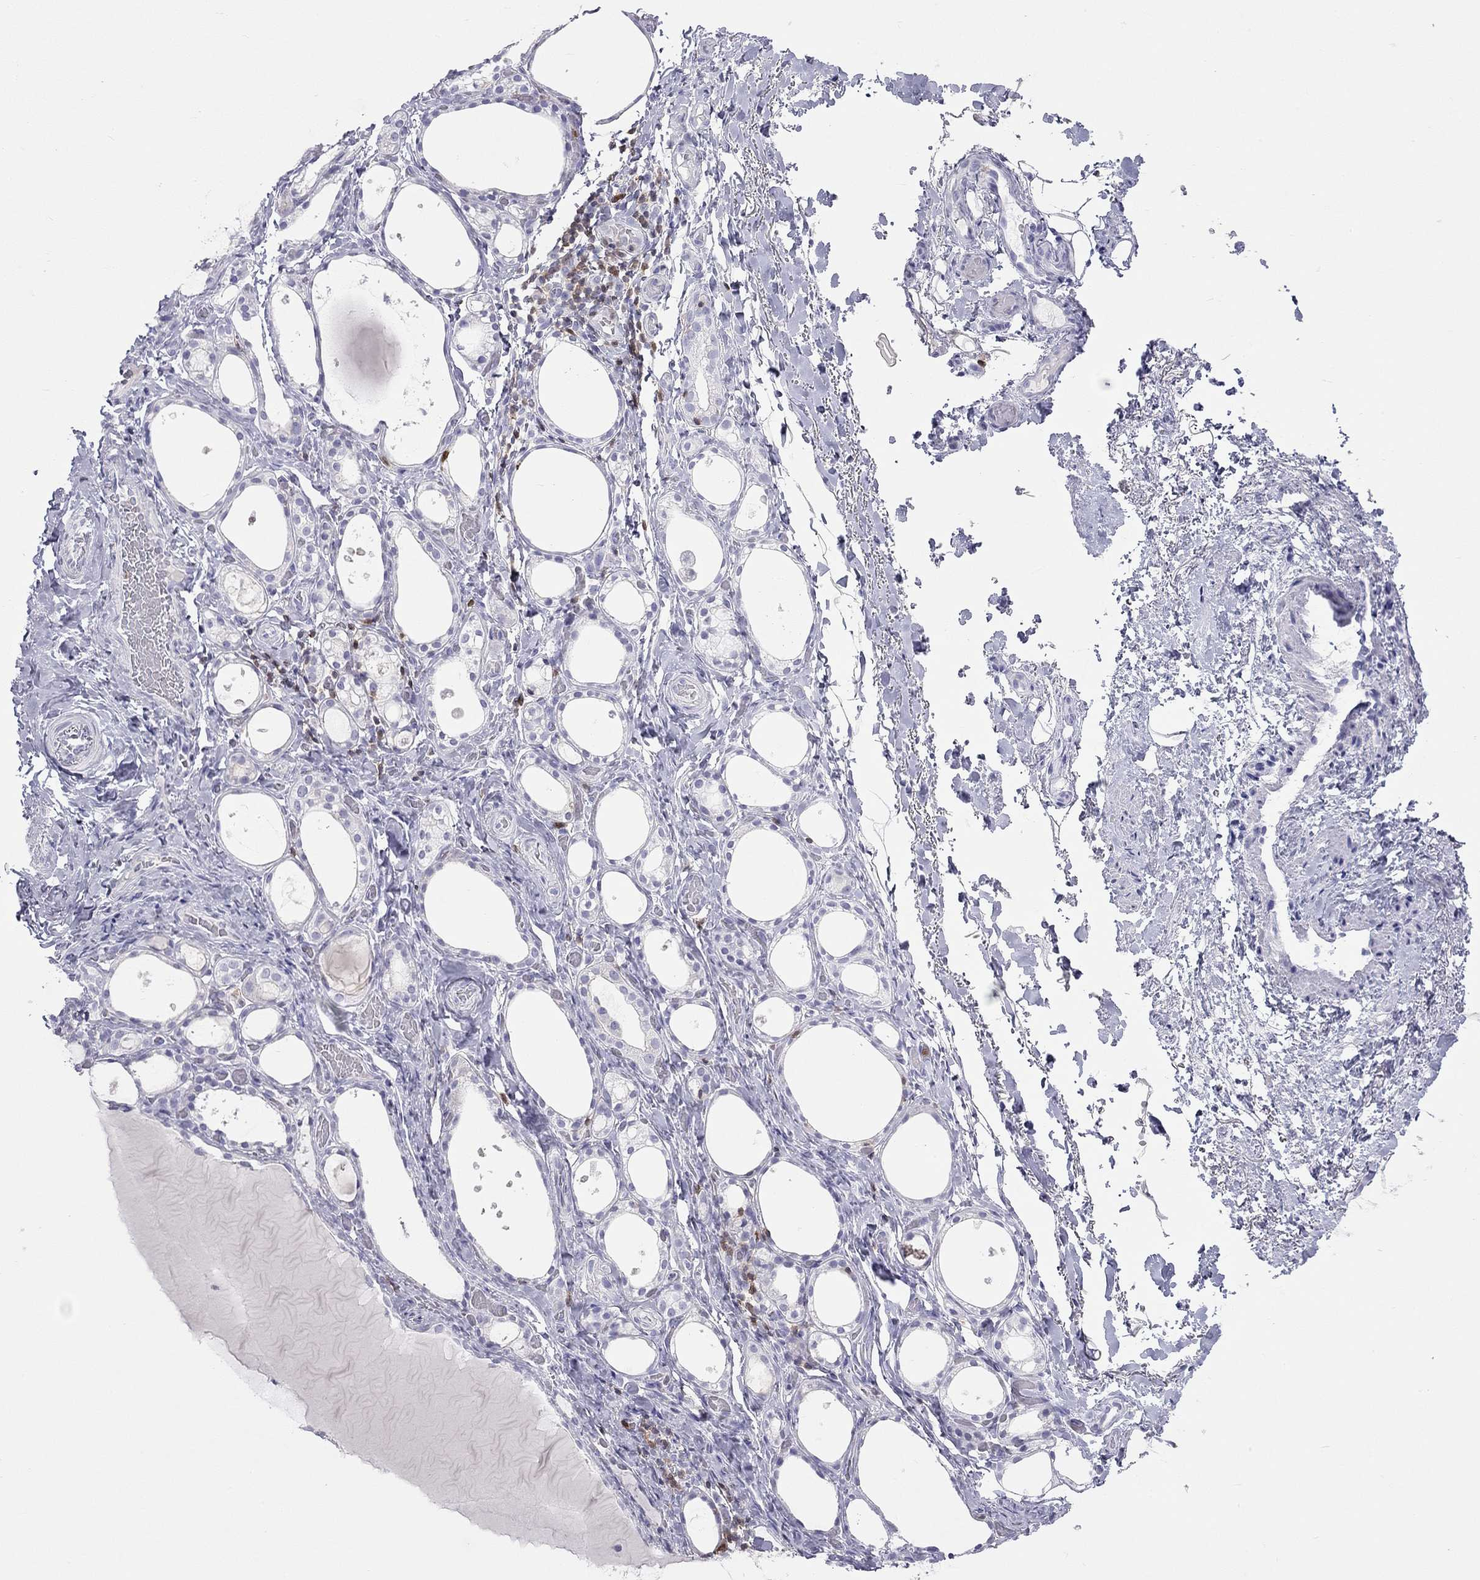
{"staining": {"intensity": "negative", "quantity": "none", "location": "none"}, "tissue": "thyroid gland", "cell_type": "Glandular cells", "image_type": "normal", "snomed": [{"axis": "morphology", "description": "Normal tissue, NOS"}, {"axis": "topography", "description": "Thyroid gland"}], "caption": "There is no significant positivity in glandular cells of thyroid gland. (Brightfield microscopy of DAB (3,3'-diaminobenzidine) IHC at high magnification).", "gene": "SH2D2A", "patient": {"sex": "male", "age": 68}}